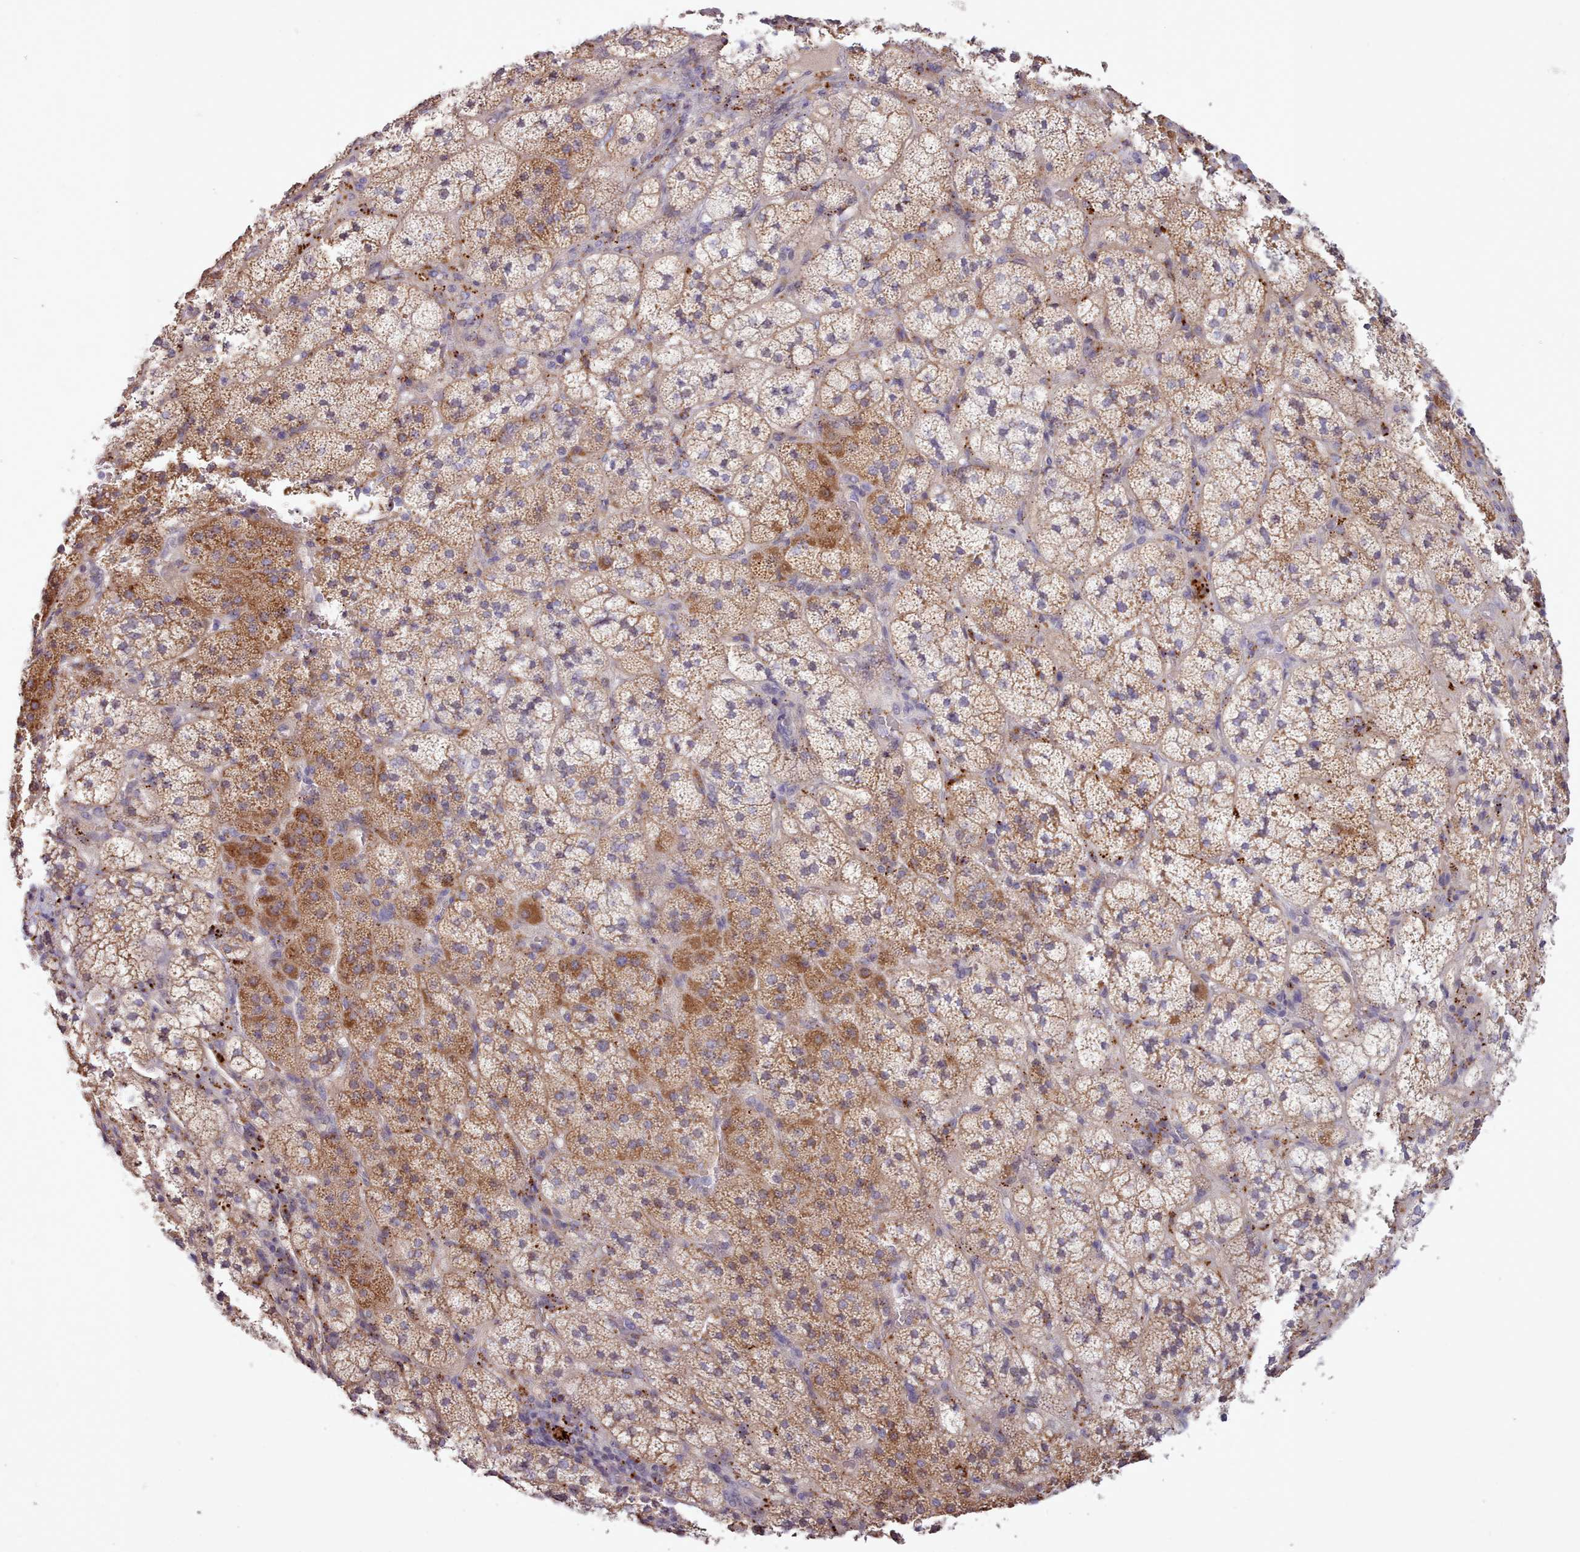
{"staining": {"intensity": "strong", "quantity": "25%-75%", "location": "cytoplasmic/membranous"}, "tissue": "adrenal gland", "cell_type": "Glandular cells", "image_type": "normal", "snomed": [{"axis": "morphology", "description": "Normal tissue, NOS"}, {"axis": "topography", "description": "Adrenal gland"}], "caption": "Immunohistochemical staining of normal adrenal gland exhibits 25%-75% levels of strong cytoplasmic/membranous protein staining in approximately 25%-75% of glandular cells. The staining was performed using DAB, with brown indicating positive protein expression. Nuclei are stained blue with hematoxylin.", "gene": "SRD5A1", "patient": {"sex": "female", "age": 44}}